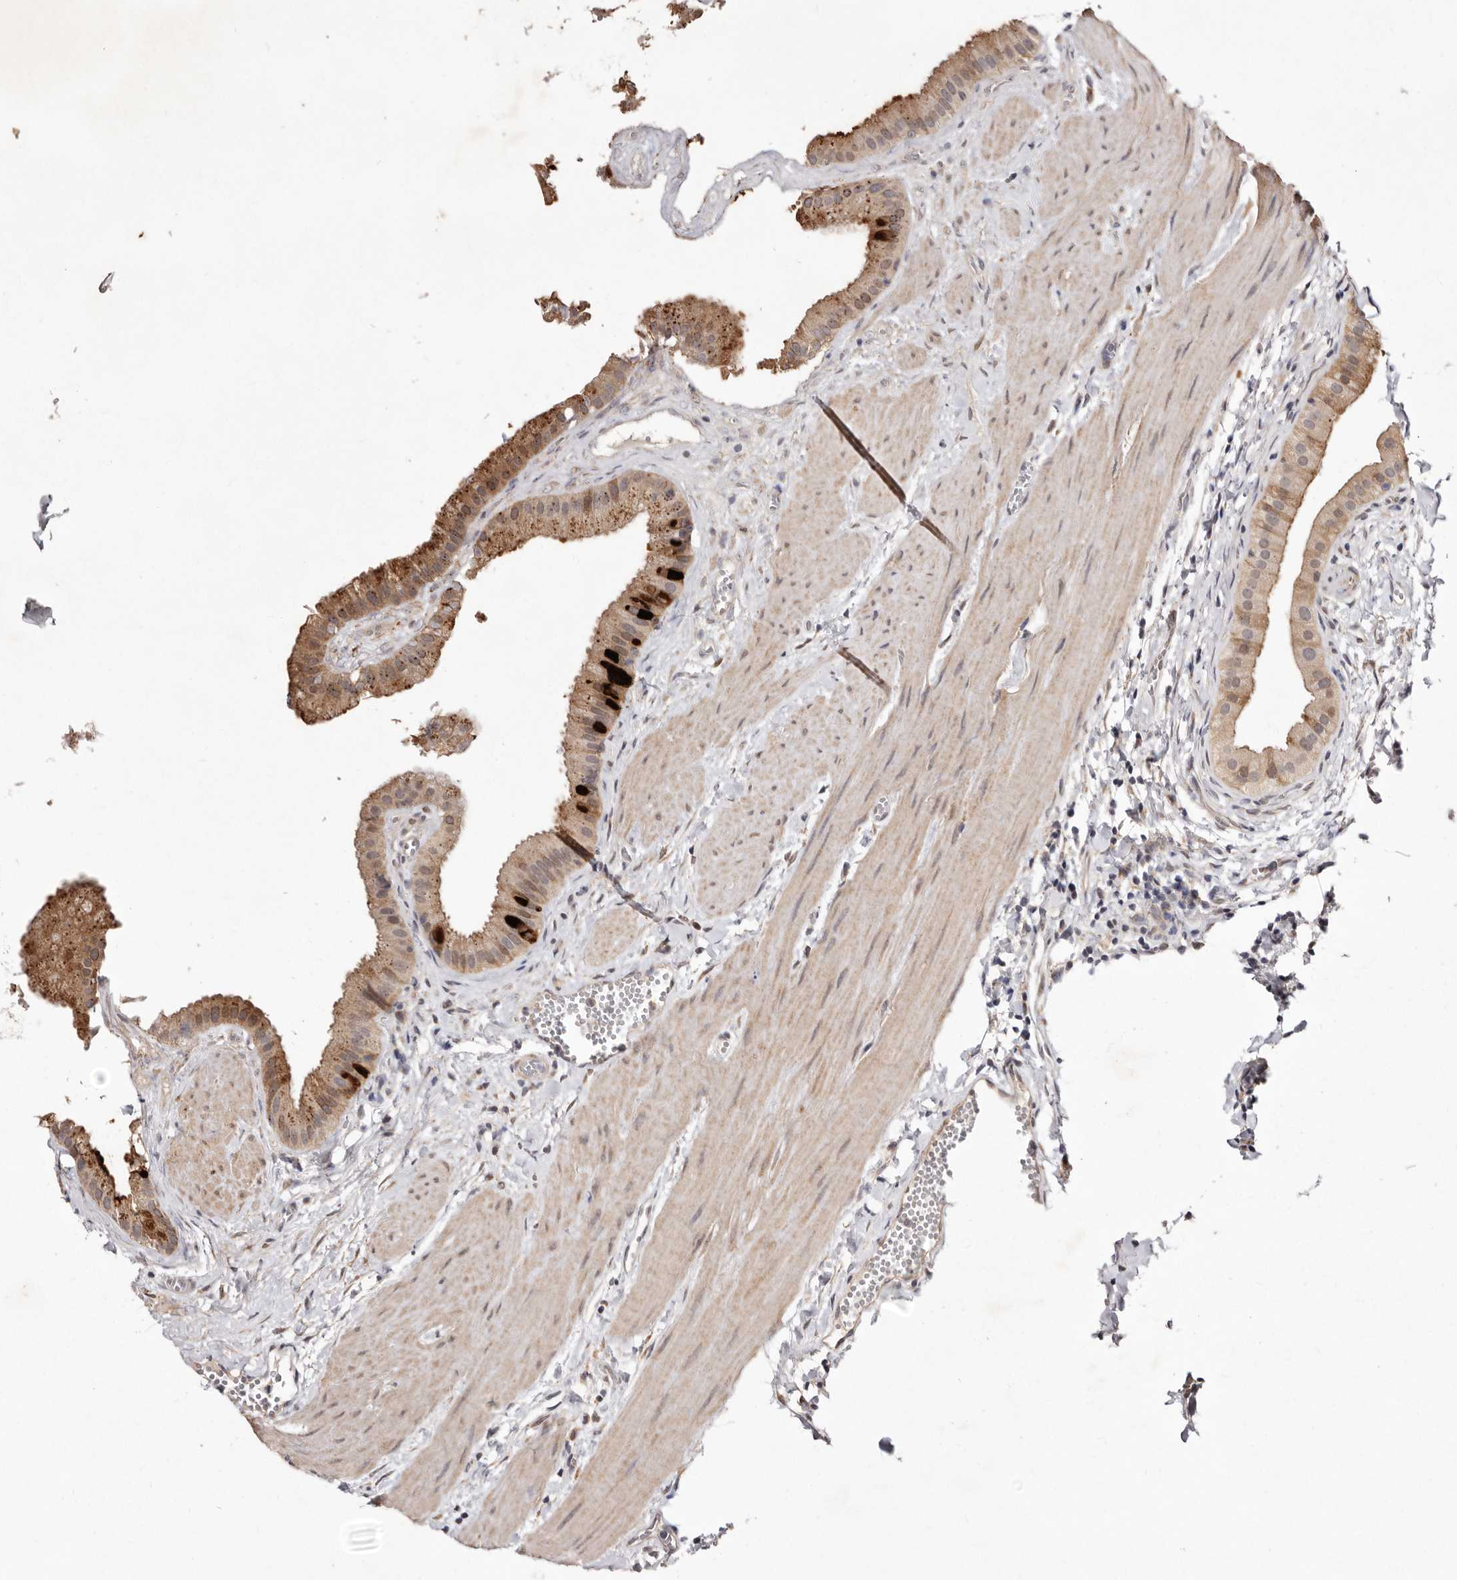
{"staining": {"intensity": "moderate", "quantity": ">75%", "location": "cytoplasmic/membranous"}, "tissue": "gallbladder", "cell_type": "Glandular cells", "image_type": "normal", "snomed": [{"axis": "morphology", "description": "Normal tissue, NOS"}, {"axis": "topography", "description": "Gallbladder"}], "caption": "IHC of normal human gallbladder displays medium levels of moderate cytoplasmic/membranous positivity in about >75% of glandular cells. The staining is performed using DAB (3,3'-diaminobenzidine) brown chromogen to label protein expression. The nuclei are counter-stained blue using hematoxylin.", "gene": "RRM2B", "patient": {"sex": "male", "age": 55}}